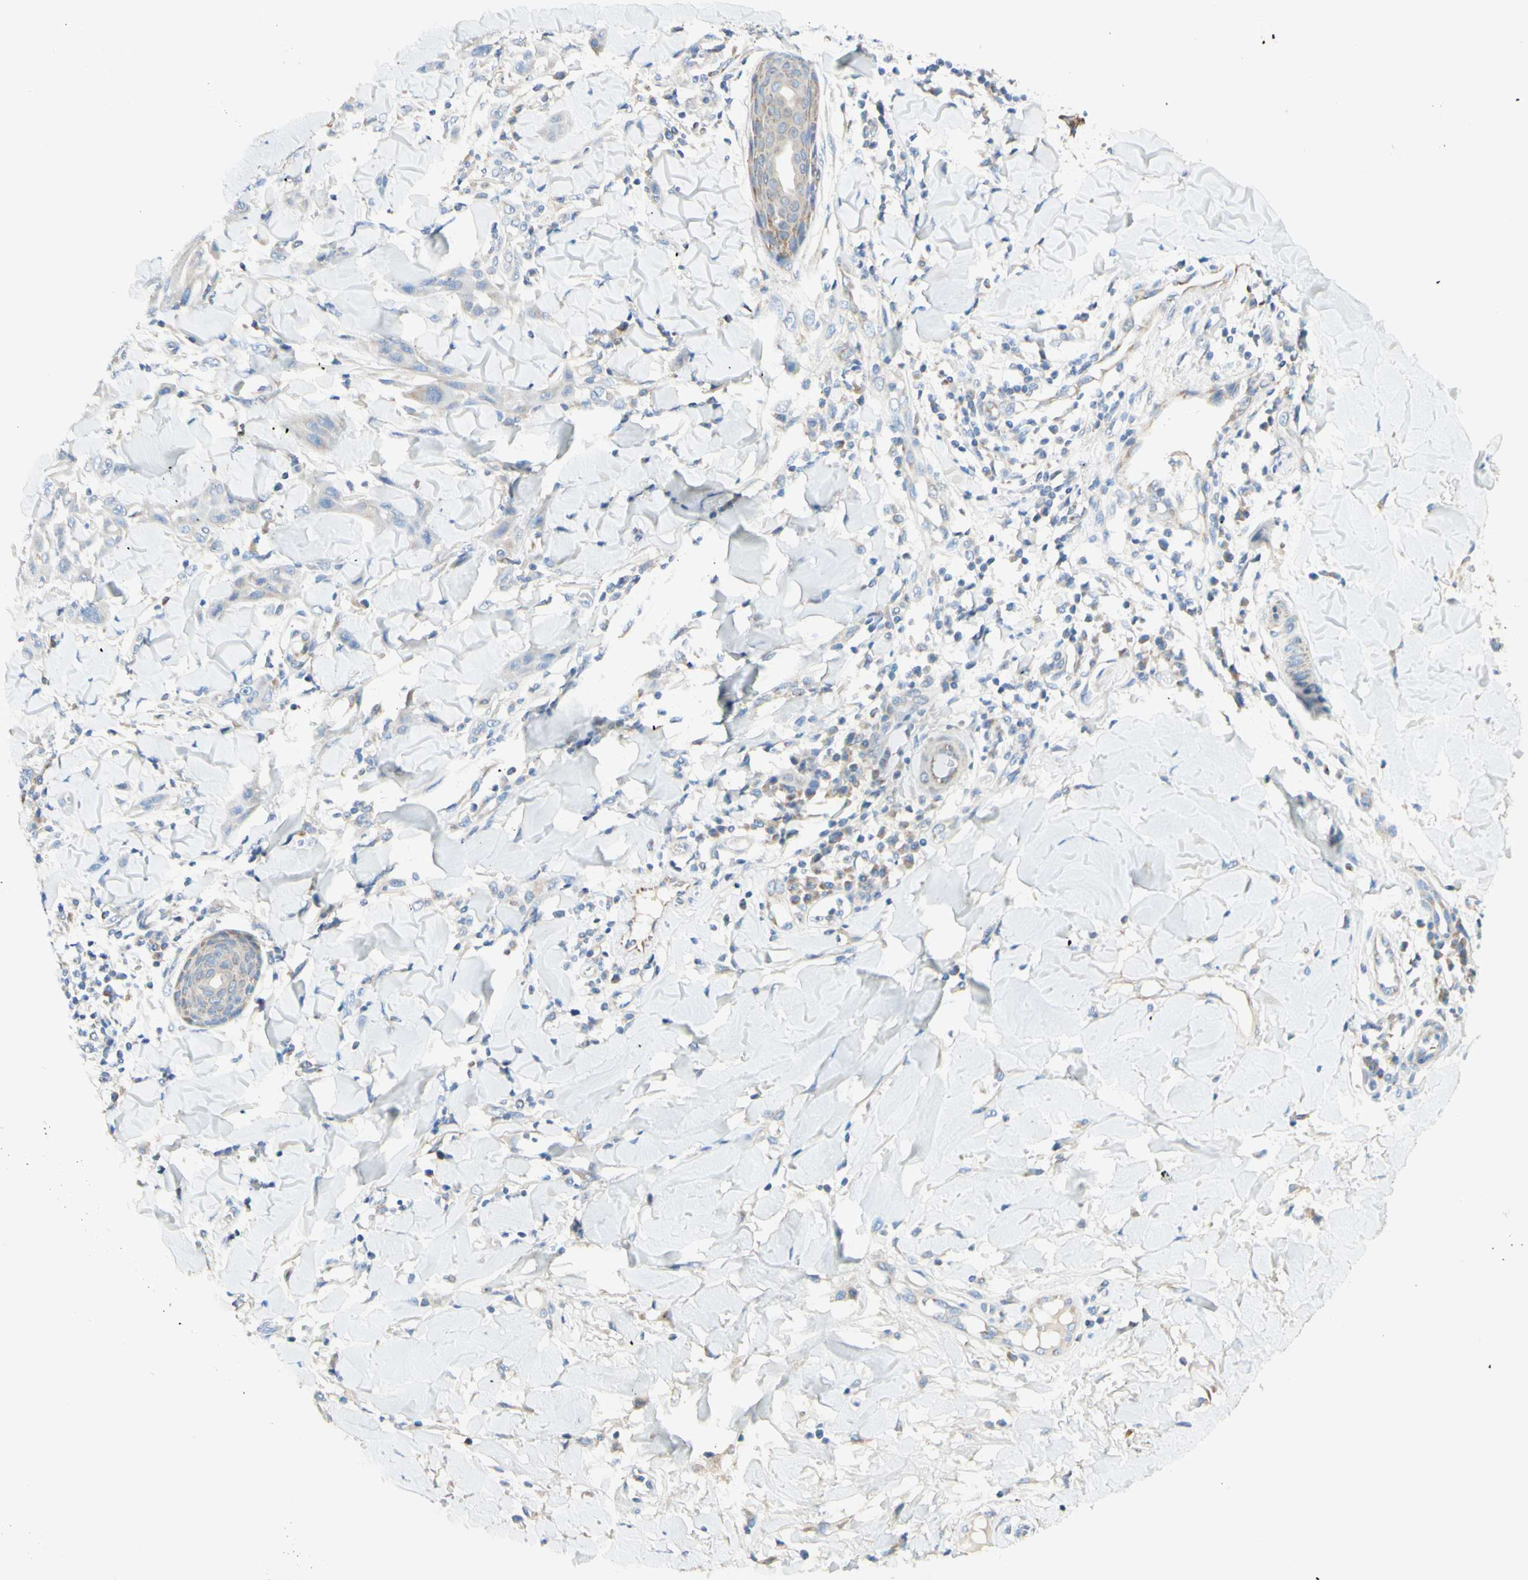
{"staining": {"intensity": "weak", "quantity": "<25%", "location": "cytoplasmic/membranous"}, "tissue": "skin cancer", "cell_type": "Tumor cells", "image_type": "cancer", "snomed": [{"axis": "morphology", "description": "Squamous cell carcinoma, NOS"}, {"axis": "topography", "description": "Skin"}], "caption": "DAB (3,3'-diaminobenzidine) immunohistochemical staining of skin cancer reveals no significant positivity in tumor cells.", "gene": "ARMC10", "patient": {"sex": "male", "age": 24}}